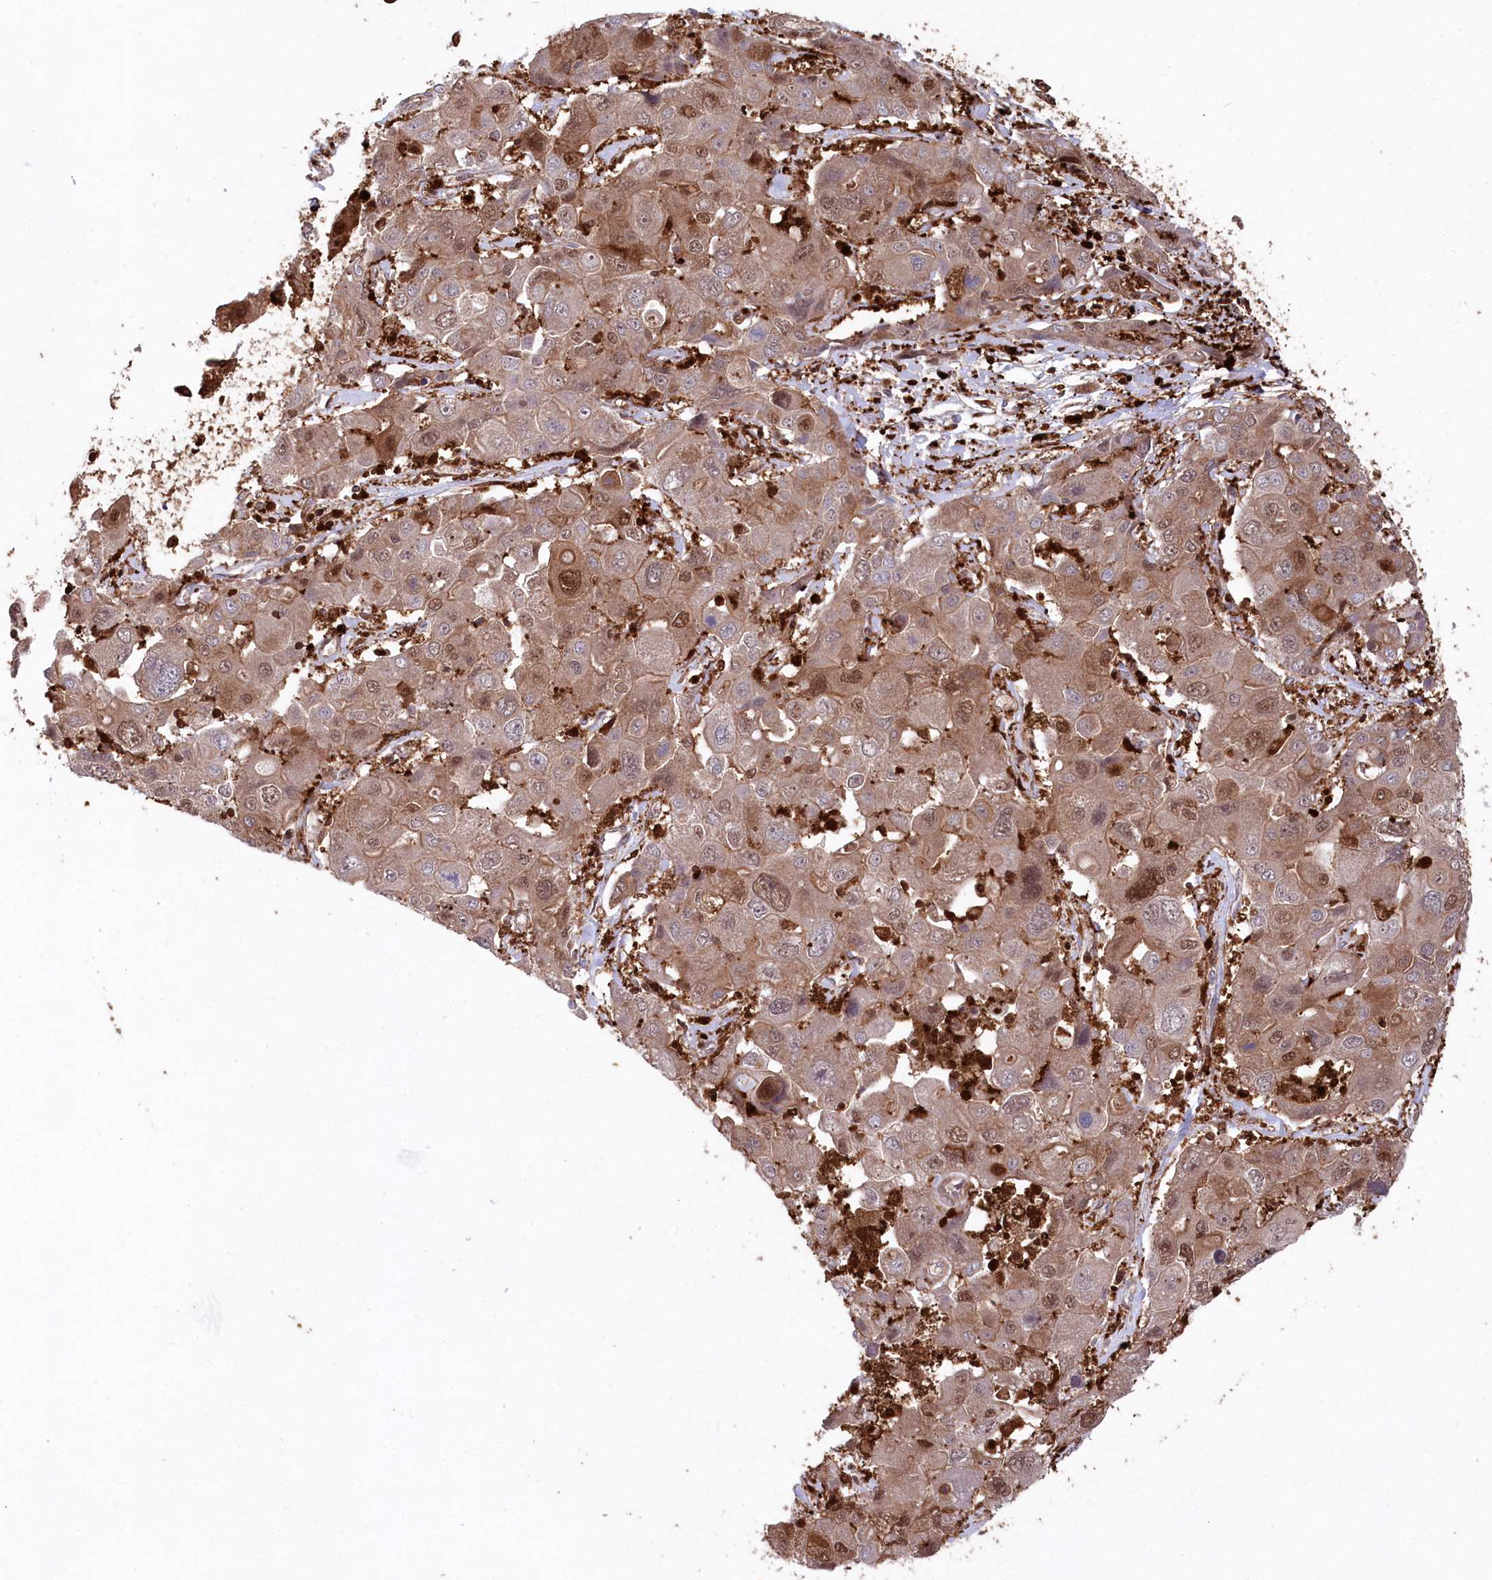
{"staining": {"intensity": "moderate", "quantity": ">75%", "location": "cytoplasmic/membranous,nuclear"}, "tissue": "liver cancer", "cell_type": "Tumor cells", "image_type": "cancer", "snomed": [{"axis": "morphology", "description": "Cholangiocarcinoma"}, {"axis": "topography", "description": "Liver"}], "caption": "Immunohistochemistry (IHC) of human cholangiocarcinoma (liver) demonstrates medium levels of moderate cytoplasmic/membranous and nuclear staining in approximately >75% of tumor cells.", "gene": "LSG1", "patient": {"sex": "male", "age": 67}}